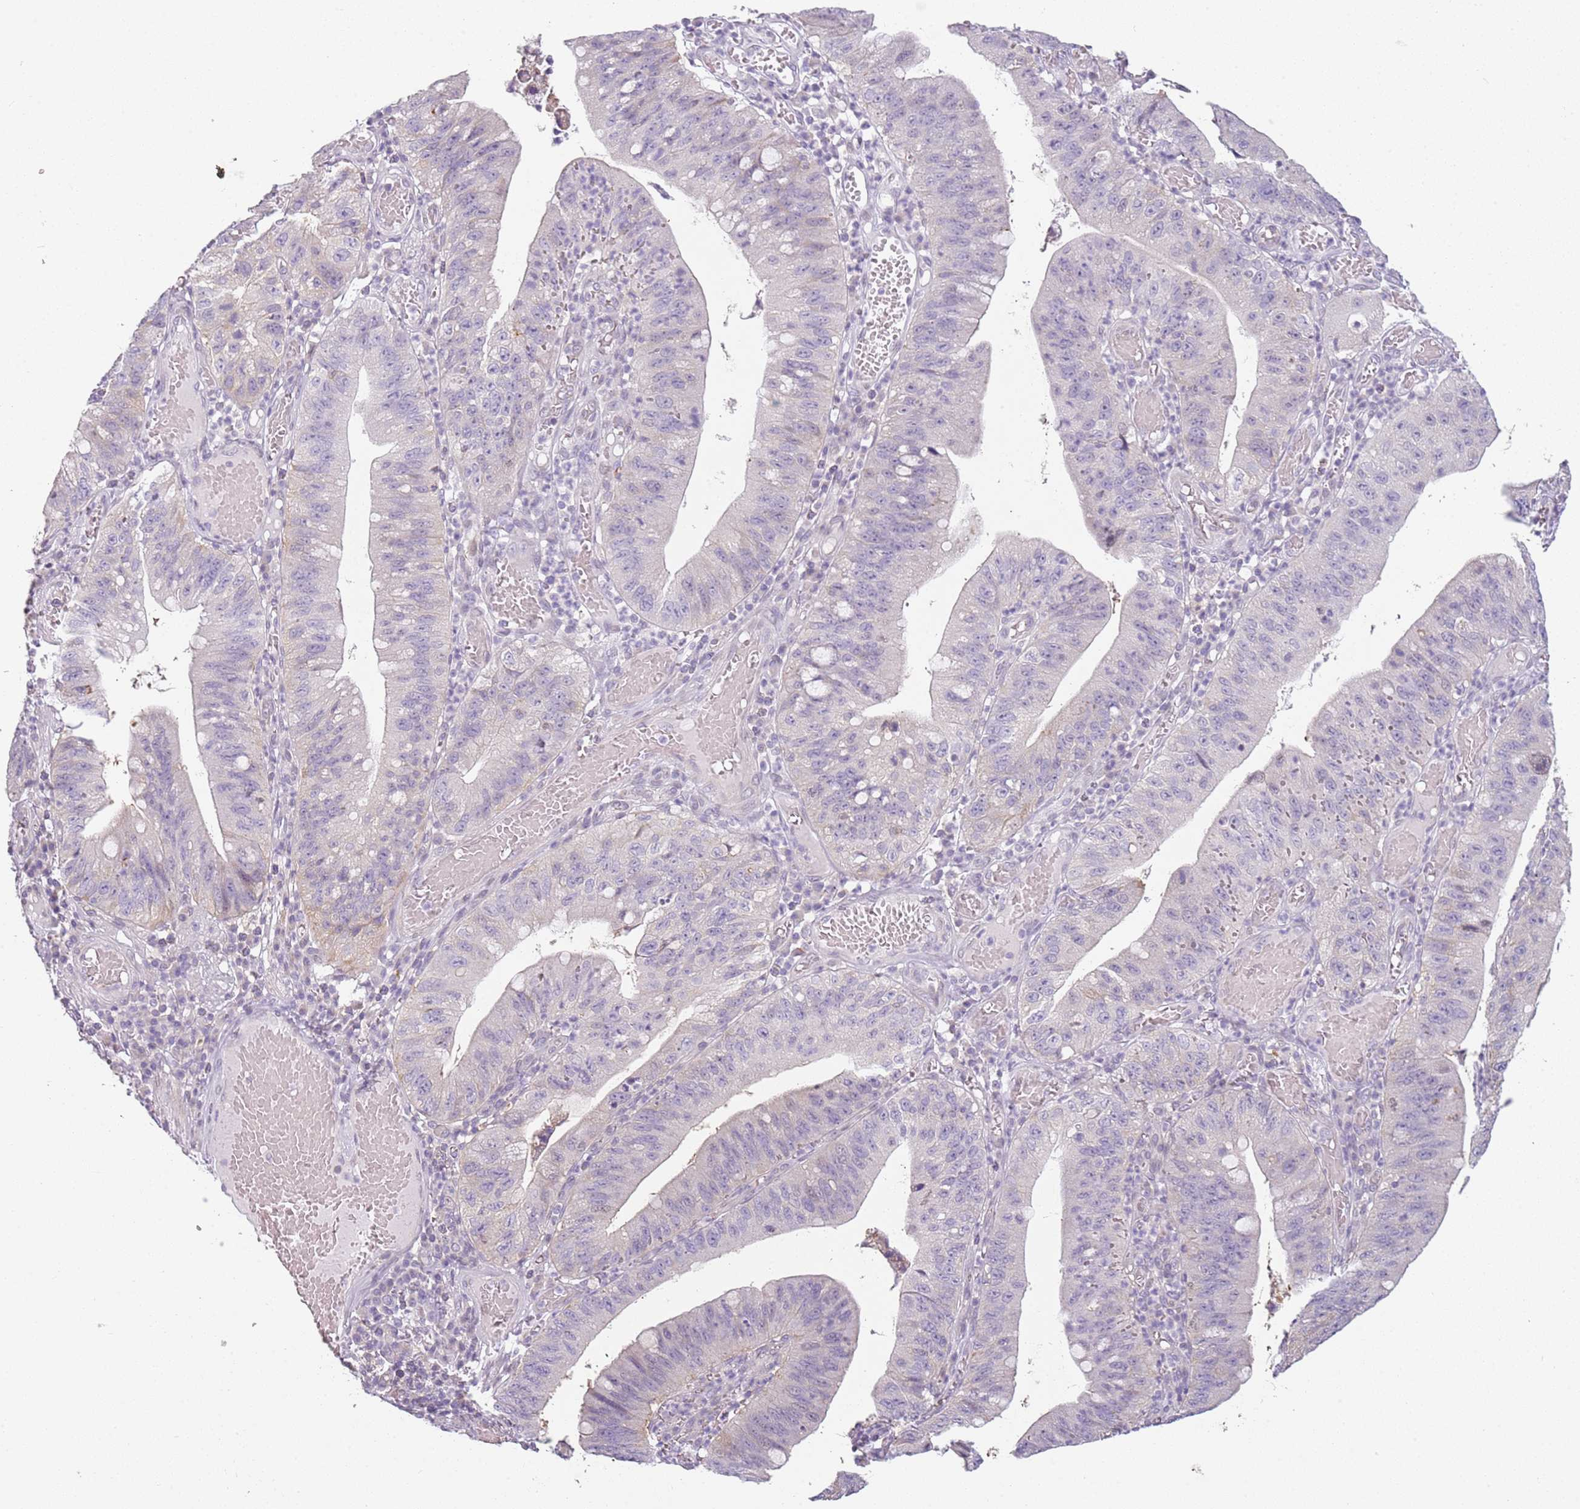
{"staining": {"intensity": "negative", "quantity": "none", "location": "none"}, "tissue": "stomach cancer", "cell_type": "Tumor cells", "image_type": "cancer", "snomed": [{"axis": "morphology", "description": "Adenocarcinoma, NOS"}, {"axis": "topography", "description": "Stomach"}], "caption": "Human stomach adenocarcinoma stained for a protein using immunohistochemistry exhibits no expression in tumor cells.", "gene": "DEFB116", "patient": {"sex": "male", "age": 59}}